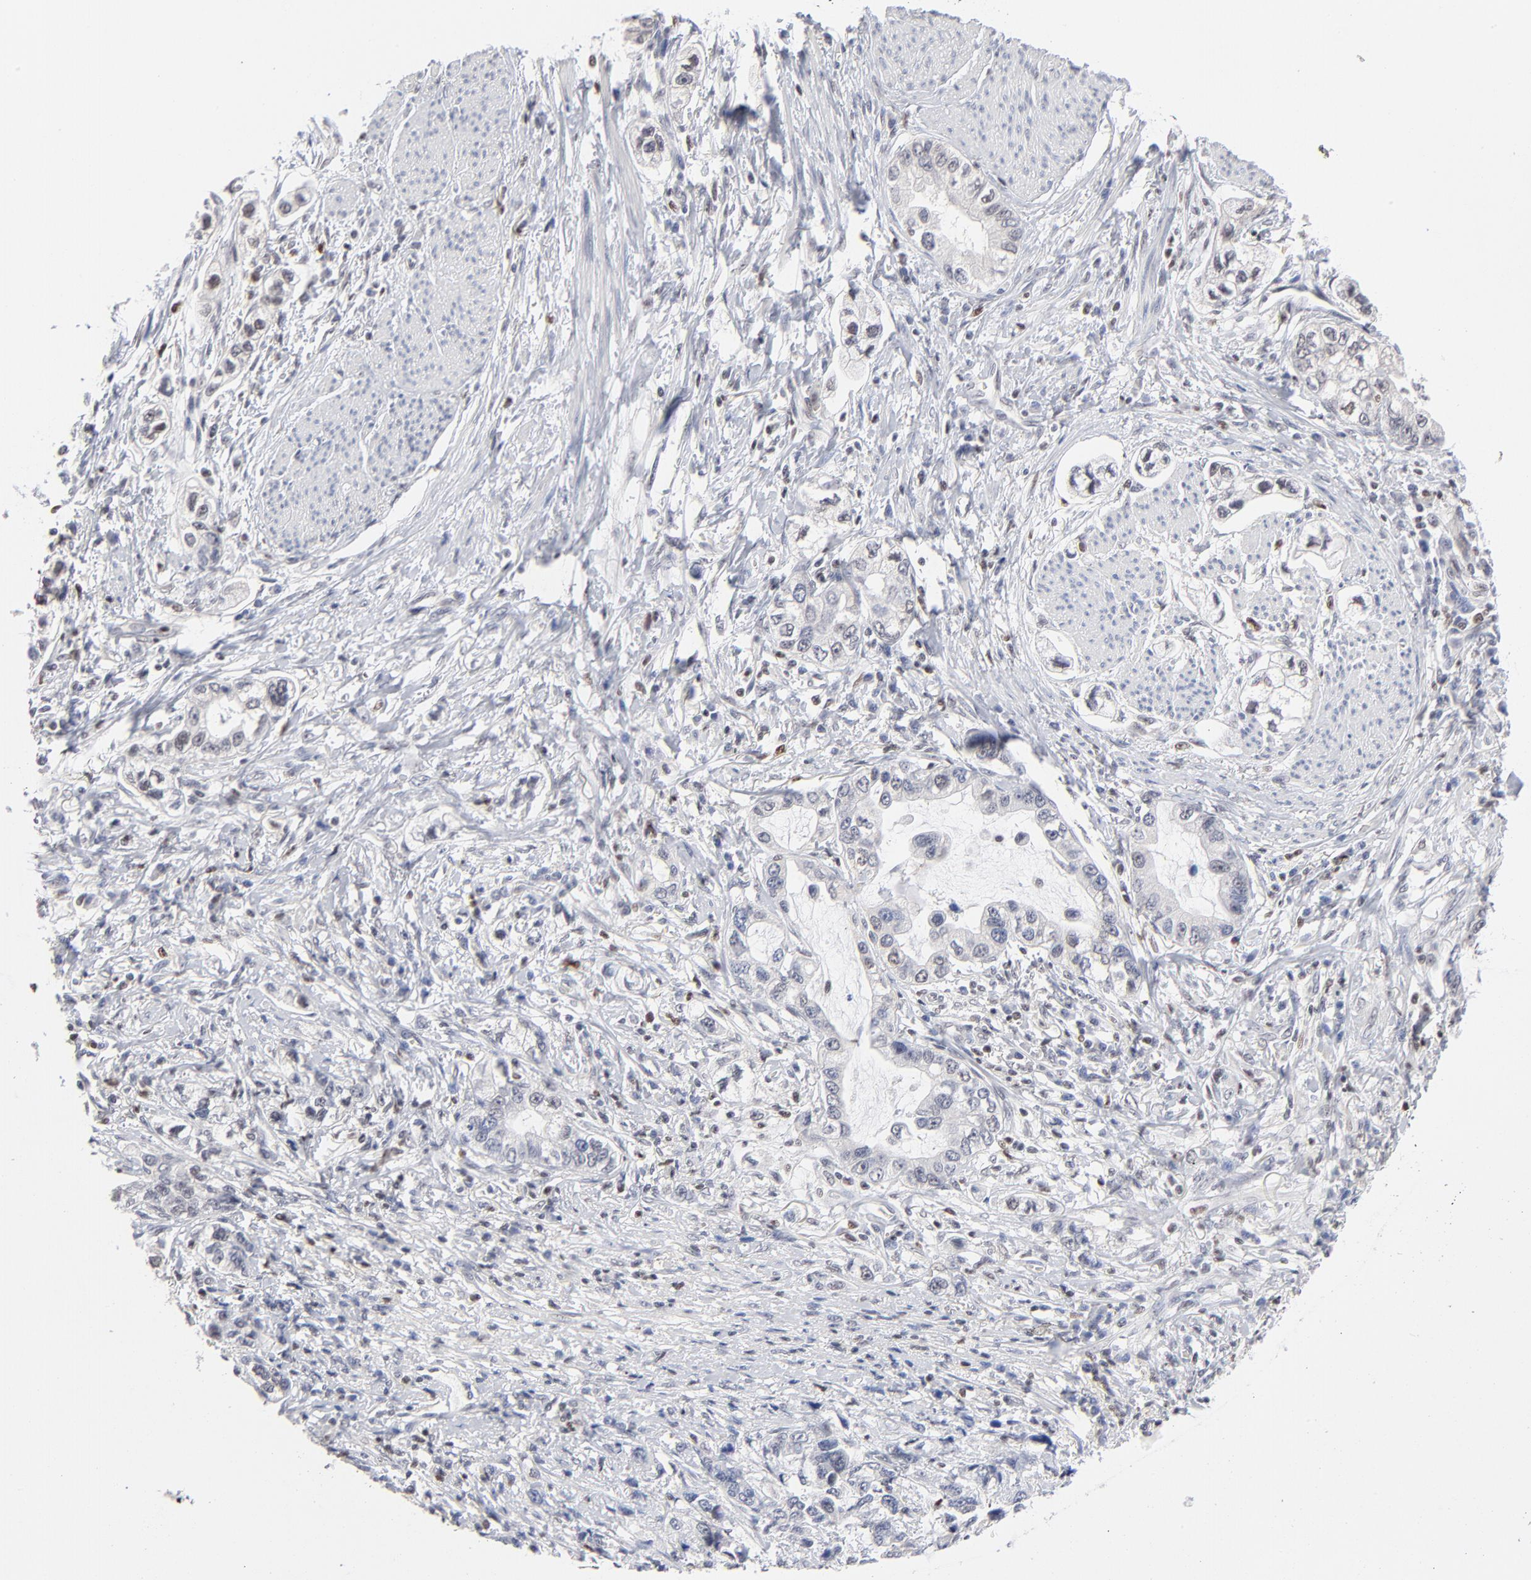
{"staining": {"intensity": "negative", "quantity": "none", "location": "none"}, "tissue": "stomach cancer", "cell_type": "Tumor cells", "image_type": "cancer", "snomed": [{"axis": "morphology", "description": "Adenocarcinoma, NOS"}, {"axis": "topography", "description": "Stomach, lower"}], "caption": "Human stomach cancer stained for a protein using immunohistochemistry reveals no expression in tumor cells.", "gene": "MAX", "patient": {"sex": "female", "age": 93}}